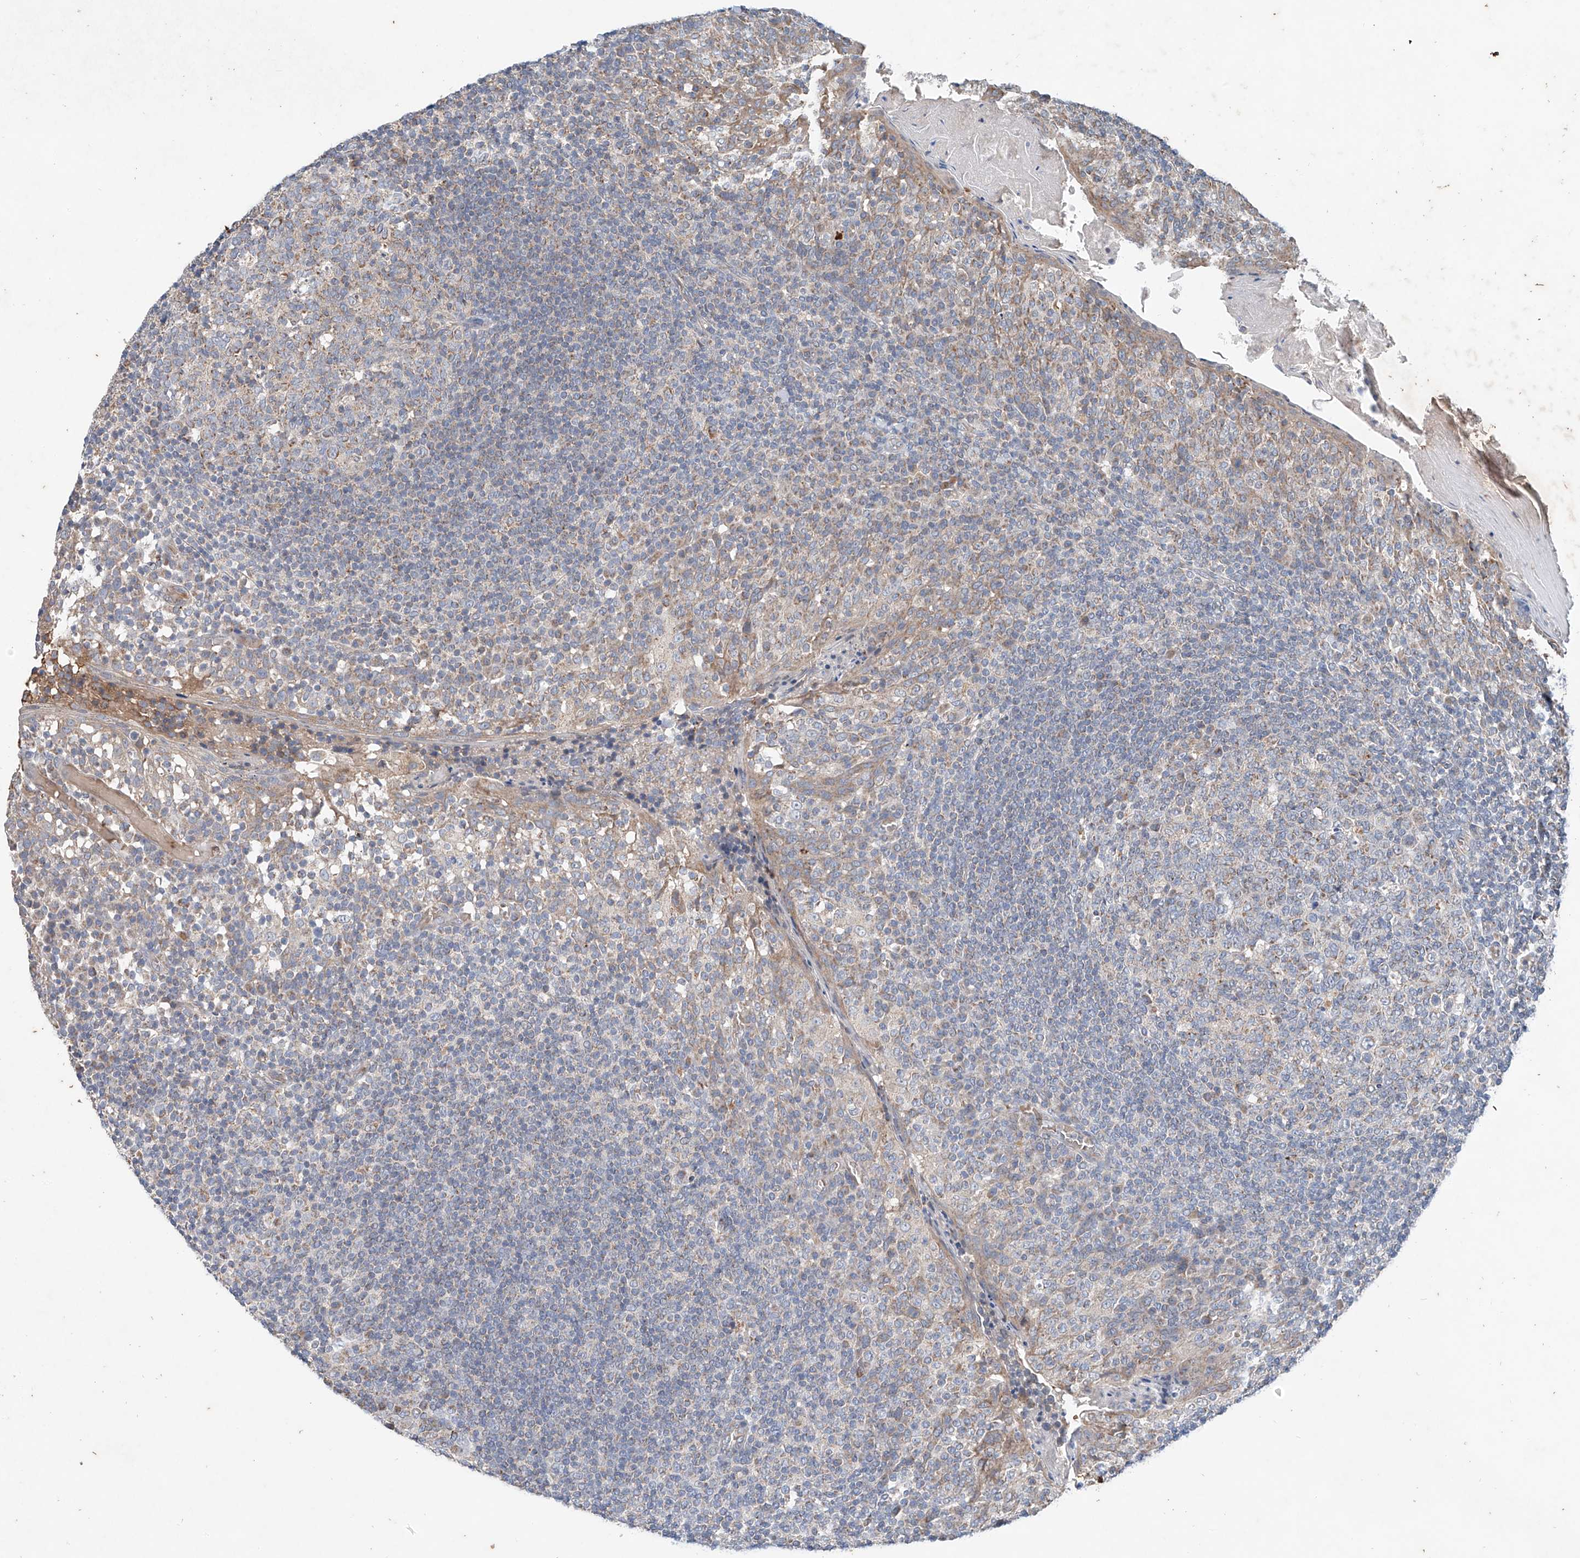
{"staining": {"intensity": "weak", "quantity": "<25%", "location": "cytoplasmic/membranous"}, "tissue": "tonsil", "cell_type": "Germinal center cells", "image_type": "normal", "snomed": [{"axis": "morphology", "description": "Normal tissue, NOS"}, {"axis": "topography", "description": "Tonsil"}], "caption": "Human tonsil stained for a protein using immunohistochemistry (IHC) shows no positivity in germinal center cells.", "gene": "FASTK", "patient": {"sex": "female", "age": 19}}